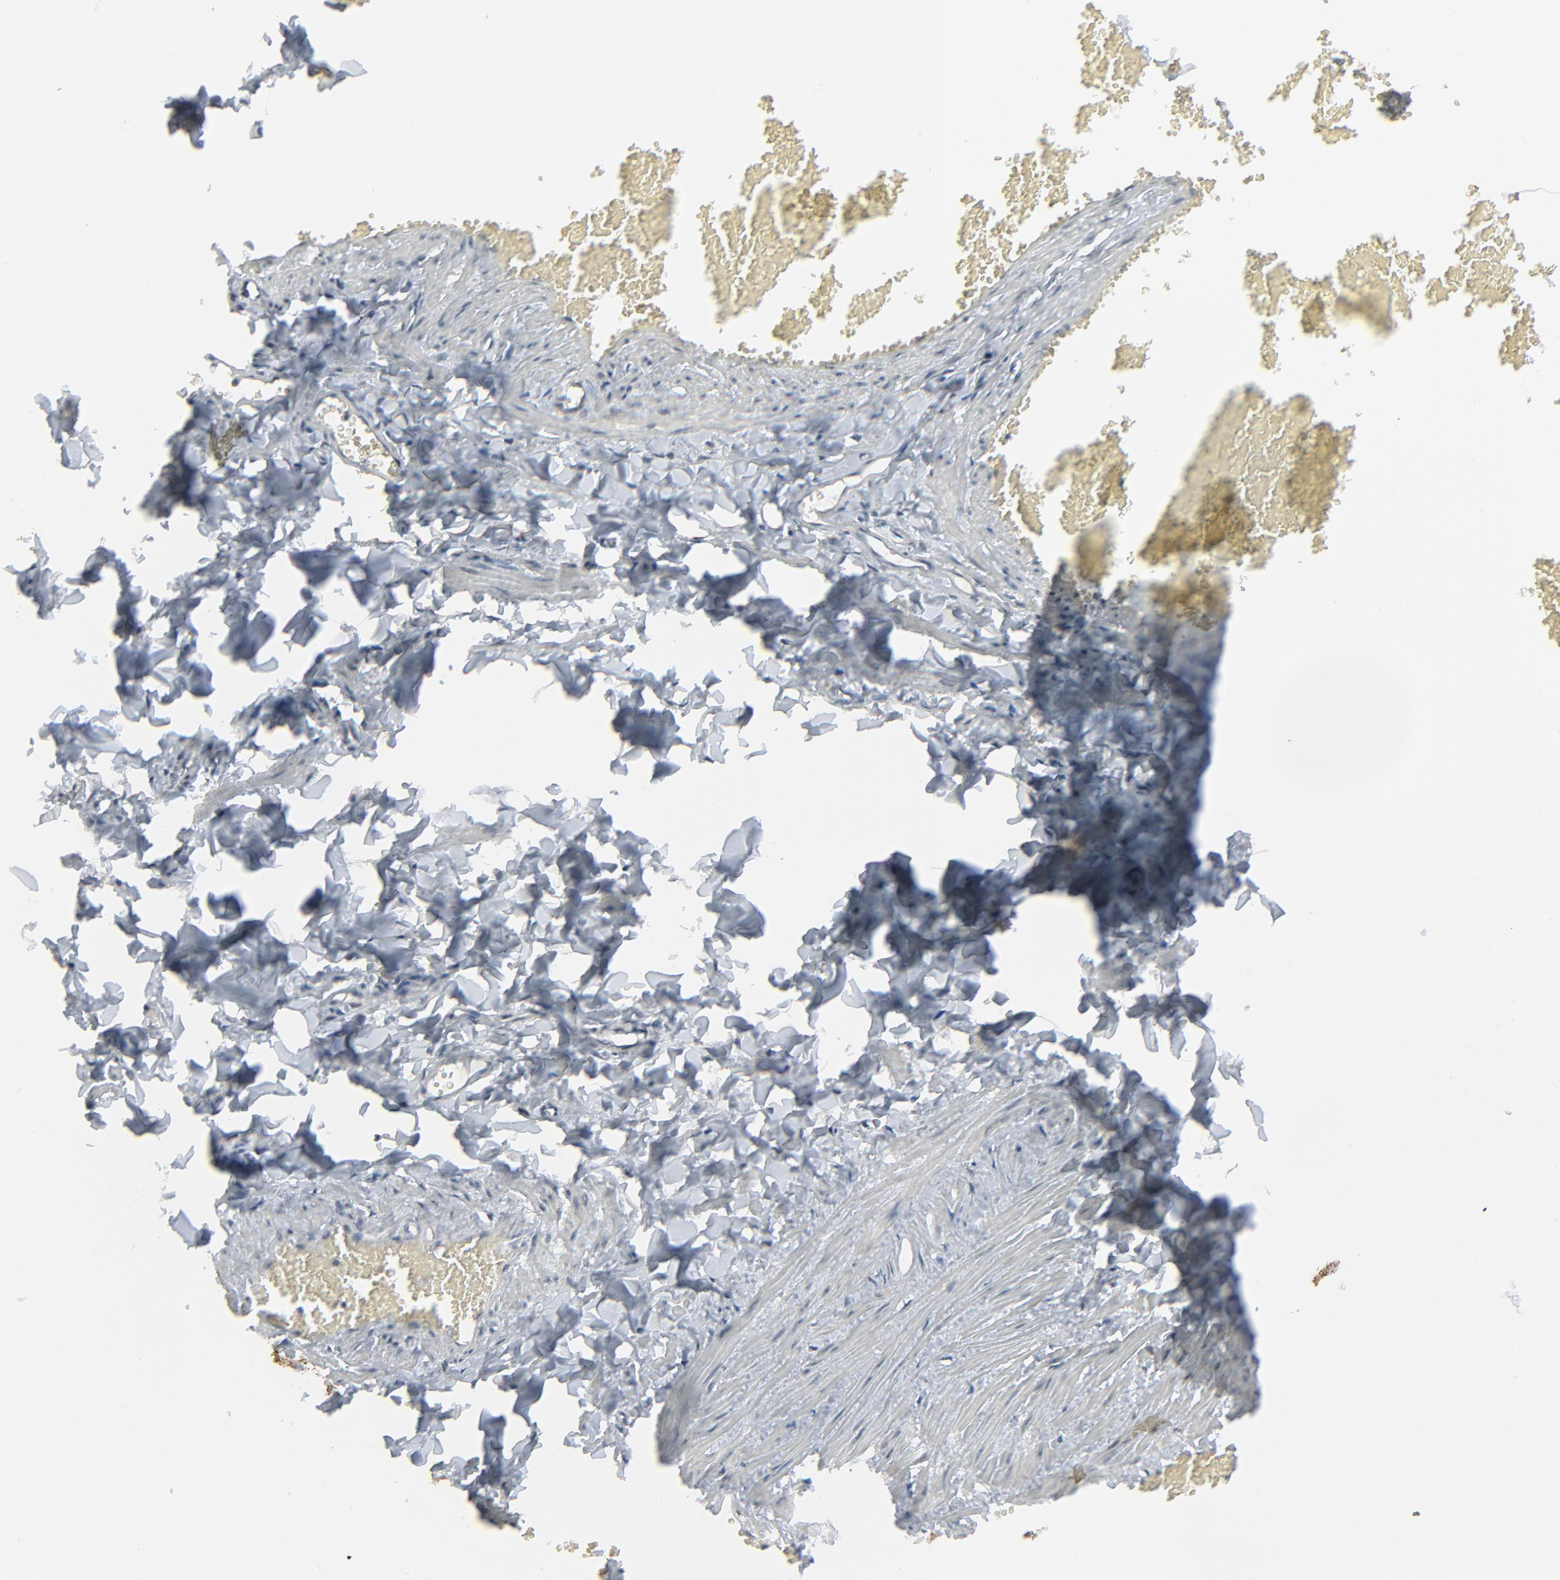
{"staining": {"intensity": "negative", "quantity": "none", "location": "none"}, "tissue": "adipose tissue", "cell_type": "Adipocytes", "image_type": "normal", "snomed": [{"axis": "morphology", "description": "Normal tissue, NOS"}, {"axis": "topography", "description": "Vascular tissue"}], "caption": "Immunohistochemistry of unremarkable human adipose tissue reveals no staining in adipocytes. (DAB IHC, high magnification).", "gene": "FBXO28", "patient": {"sex": "male", "age": 41}}